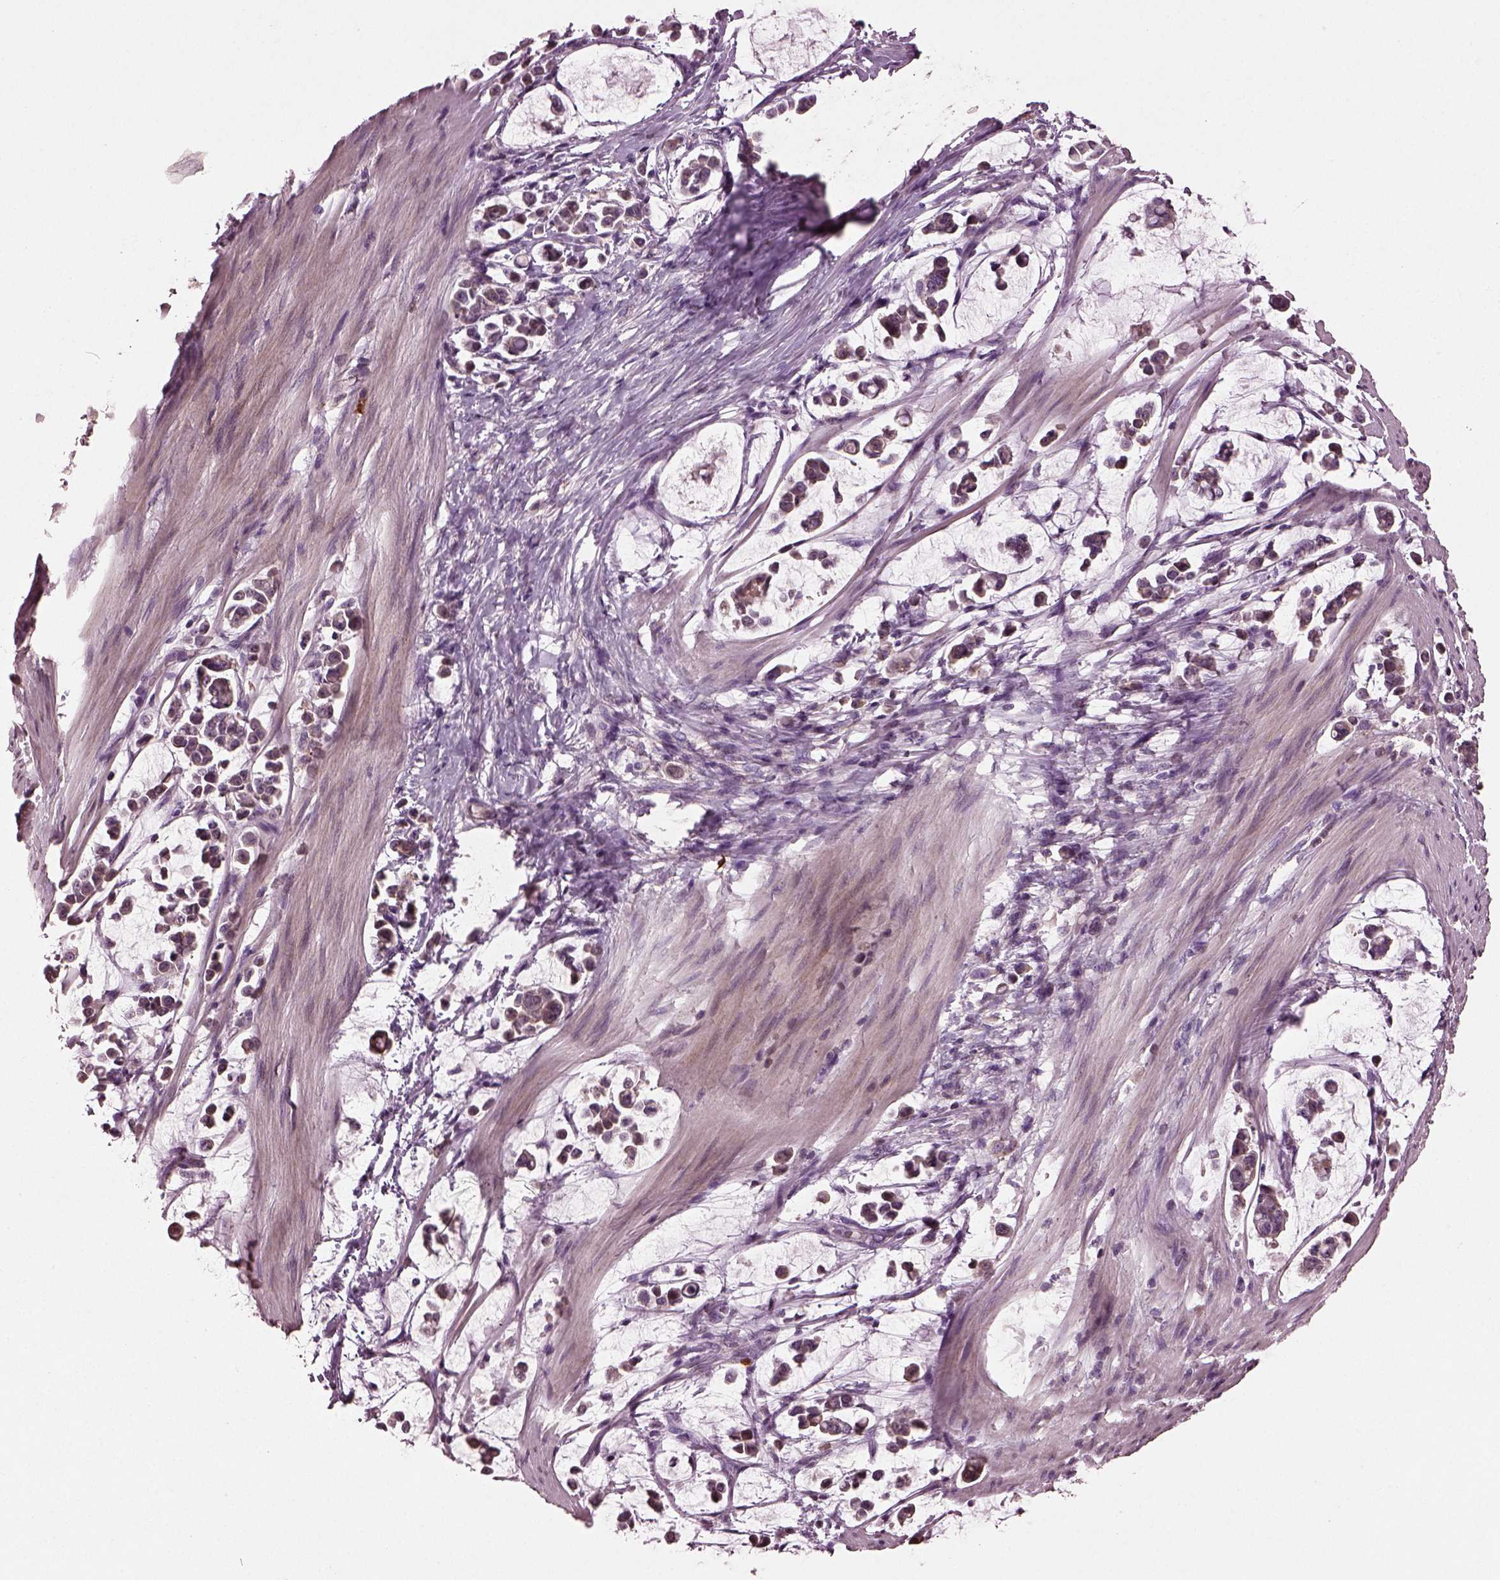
{"staining": {"intensity": "negative", "quantity": "none", "location": "none"}, "tissue": "stomach cancer", "cell_type": "Tumor cells", "image_type": "cancer", "snomed": [{"axis": "morphology", "description": "Adenocarcinoma, NOS"}, {"axis": "topography", "description": "Stomach"}], "caption": "IHC micrograph of stomach cancer stained for a protein (brown), which demonstrates no staining in tumor cells.", "gene": "IL18RAP", "patient": {"sex": "male", "age": 82}}